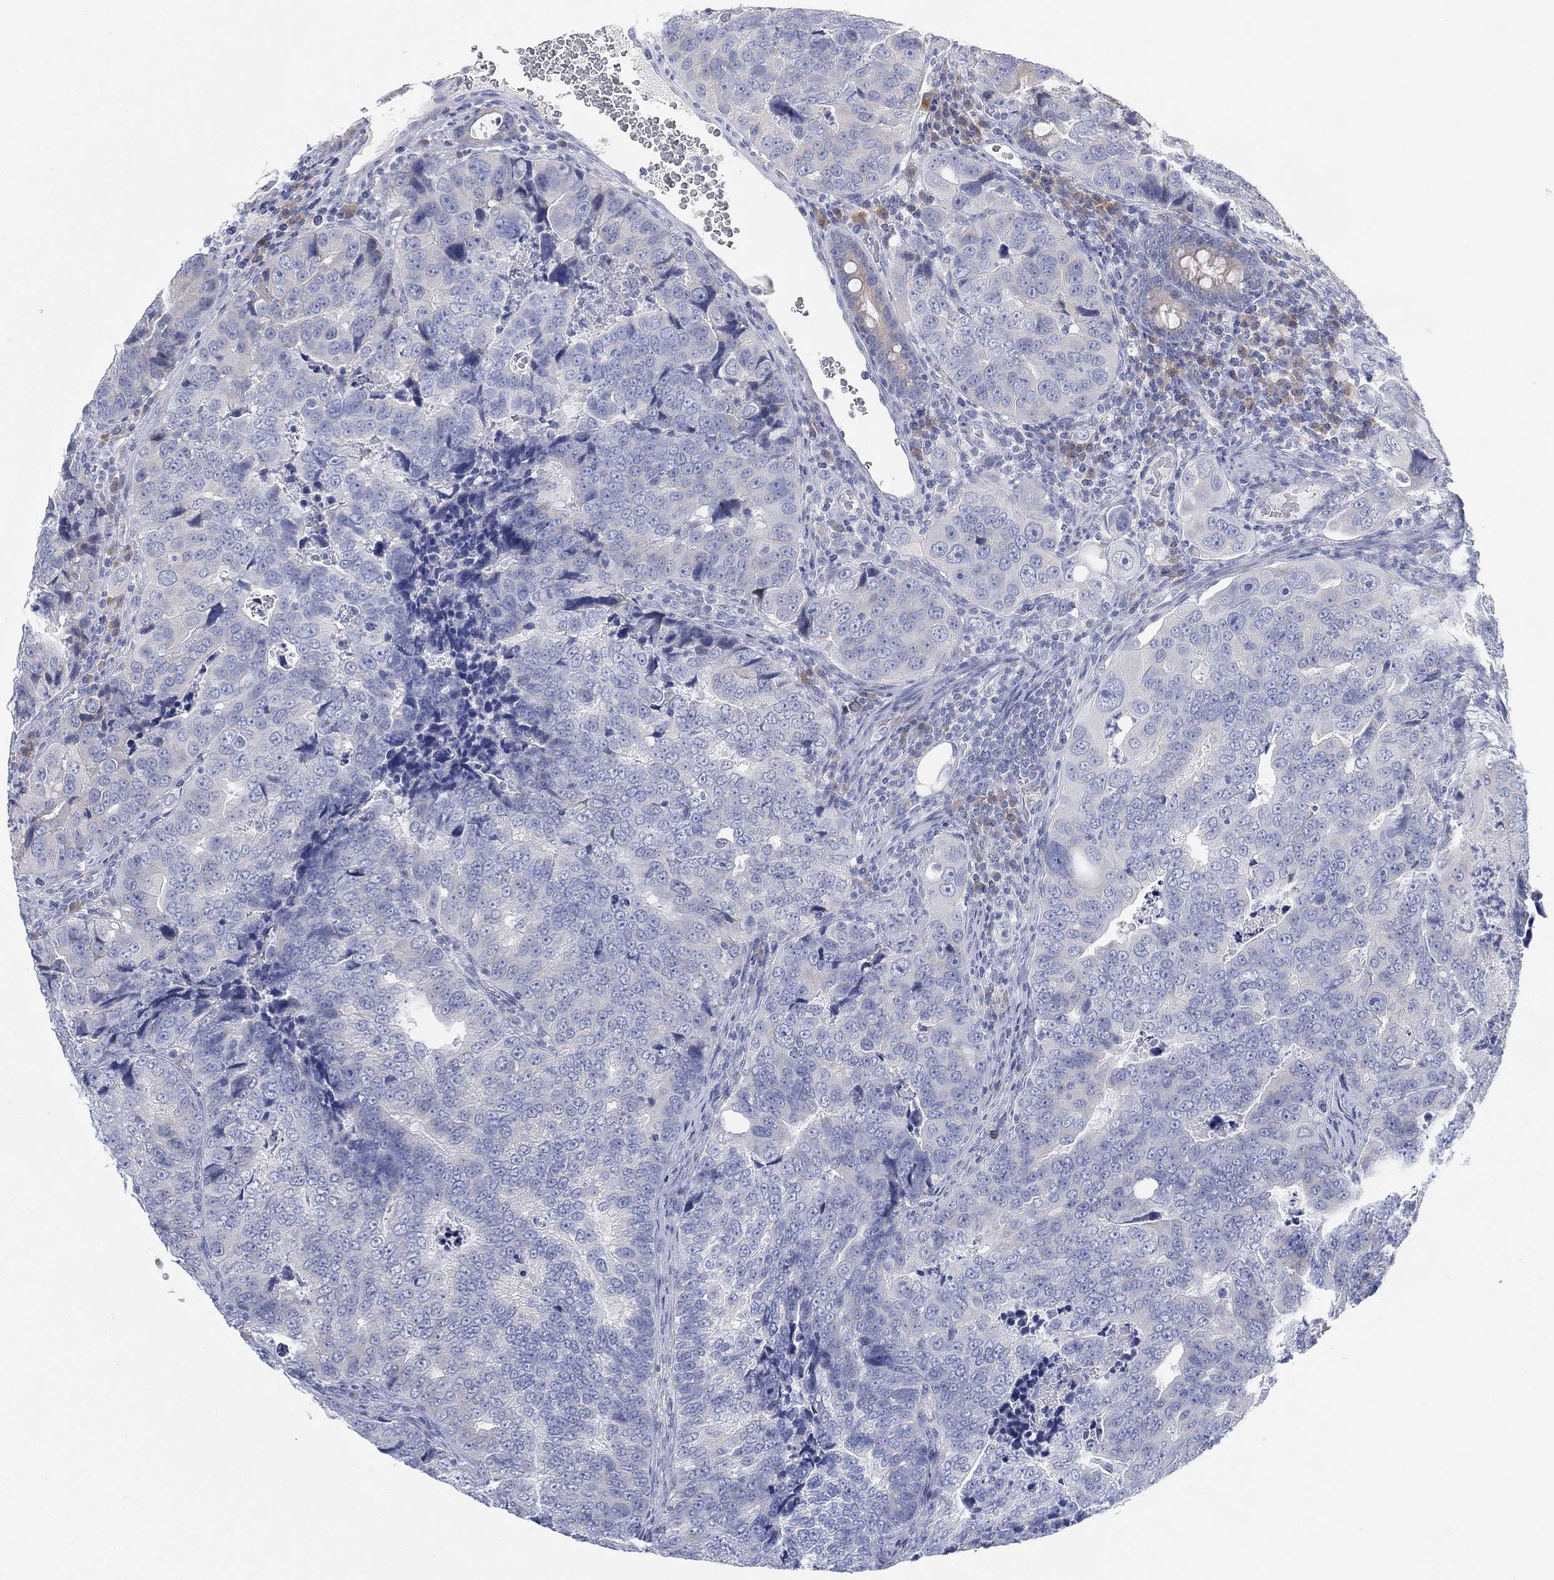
{"staining": {"intensity": "negative", "quantity": "none", "location": "none"}, "tissue": "colorectal cancer", "cell_type": "Tumor cells", "image_type": "cancer", "snomed": [{"axis": "morphology", "description": "Adenocarcinoma, NOS"}, {"axis": "topography", "description": "Colon"}], "caption": "Immunohistochemistry (IHC) micrograph of neoplastic tissue: human colorectal cancer stained with DAB displays no significant protein expression in tumor cells.", "gene": "GCNA", "patient": {"sex": "female", "age": 72}}